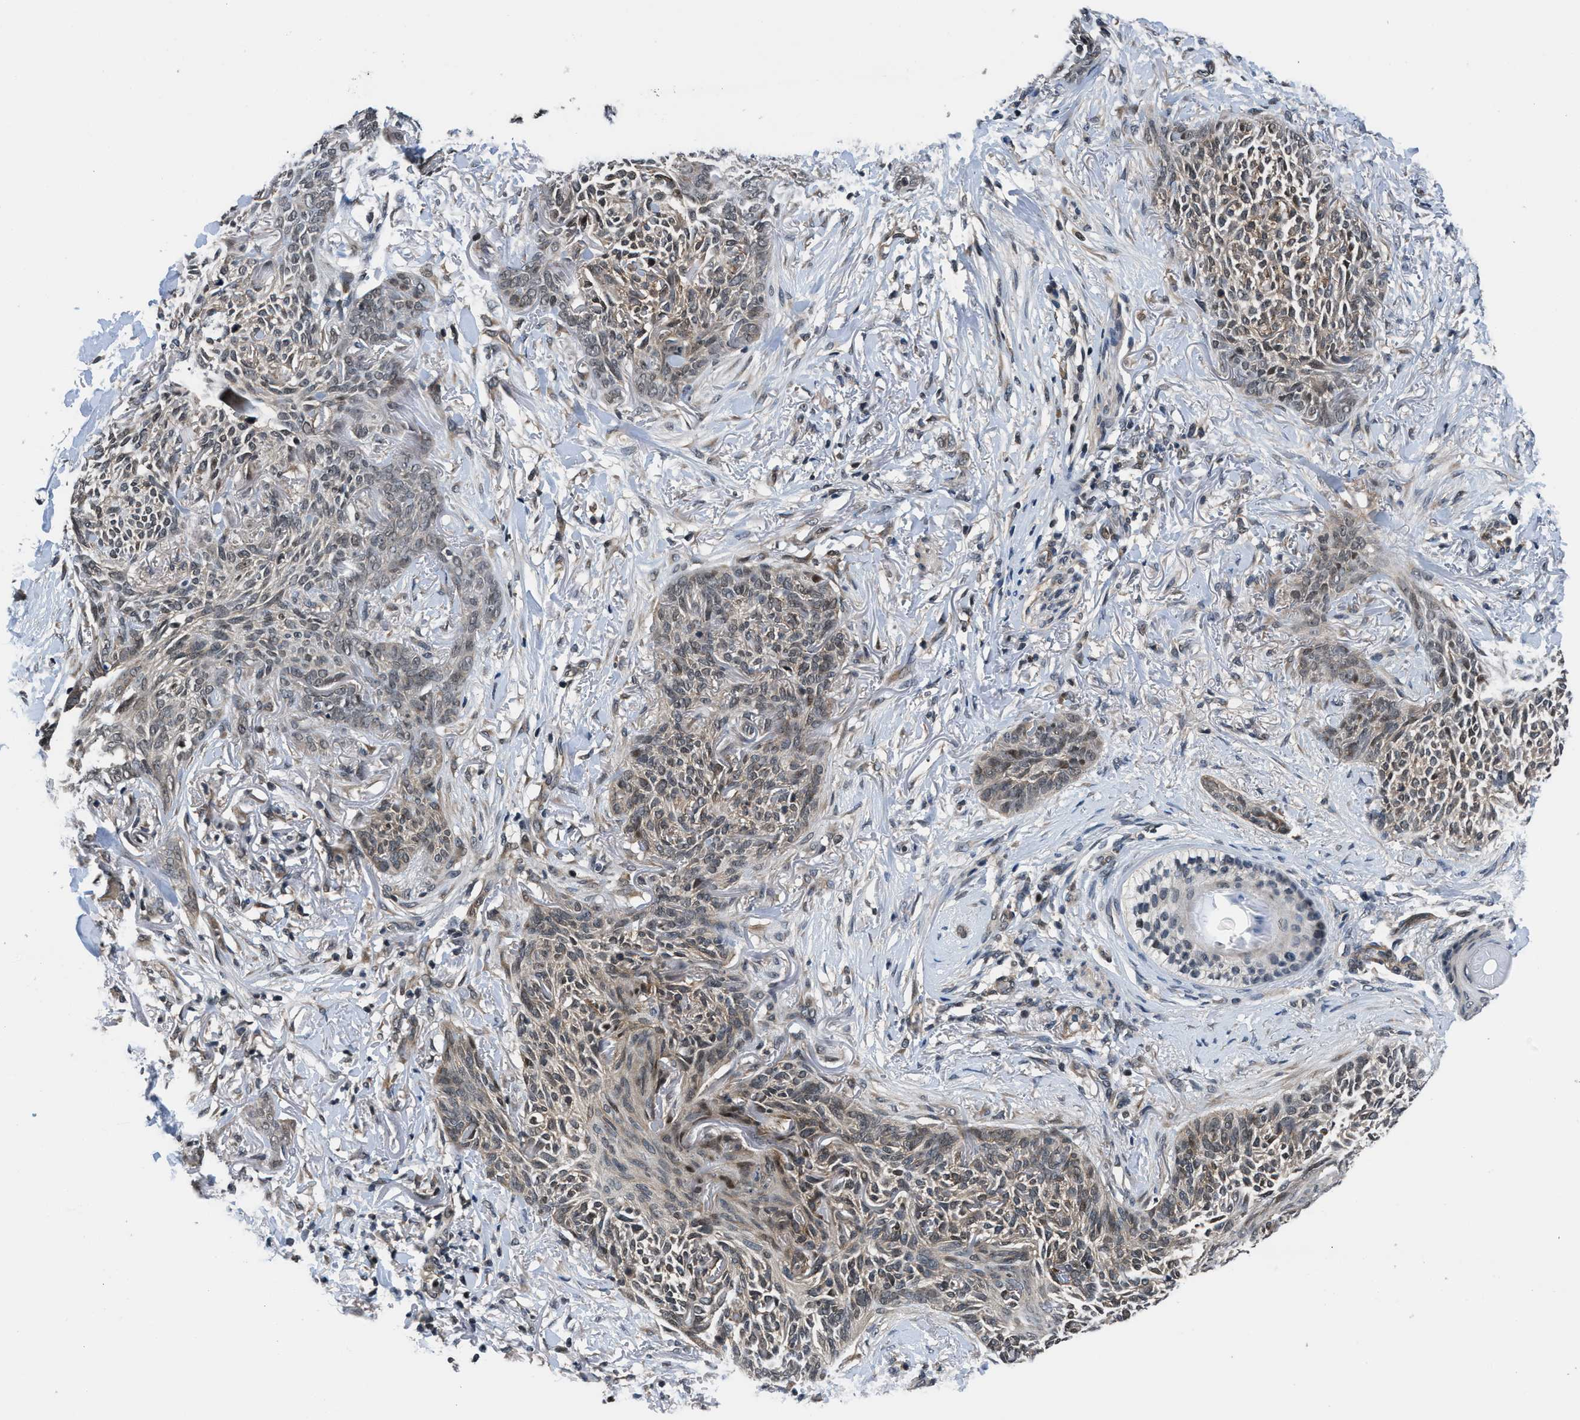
{"staining": {"intensity": "weak", "quantity": ">75%", "location": "cytoplasmic/membranous,nuclear"}, "tissue": "skin cancer", "cell_type": "Tumor cells", "image_type": "cancer", "snomed": [{"axis": "morphology", "description": "Basal cell carcinoma"}, {"axis": "topography", "description": "Skin"}], "caption": "A high-resolution histopathology image shows immunohistochemistry (IHC) staining of skin basal cell carcinoma, which displays weak cytoplasmic/membranous and nuclear expression in approximately >75% of tumor cells. (DAB (3,3'-diaminobenzidine) IHC, brown staining for protein, blue staining for nuclei).", "gene": "SETD5", "patient": {"sex": "female", "age": 84}}